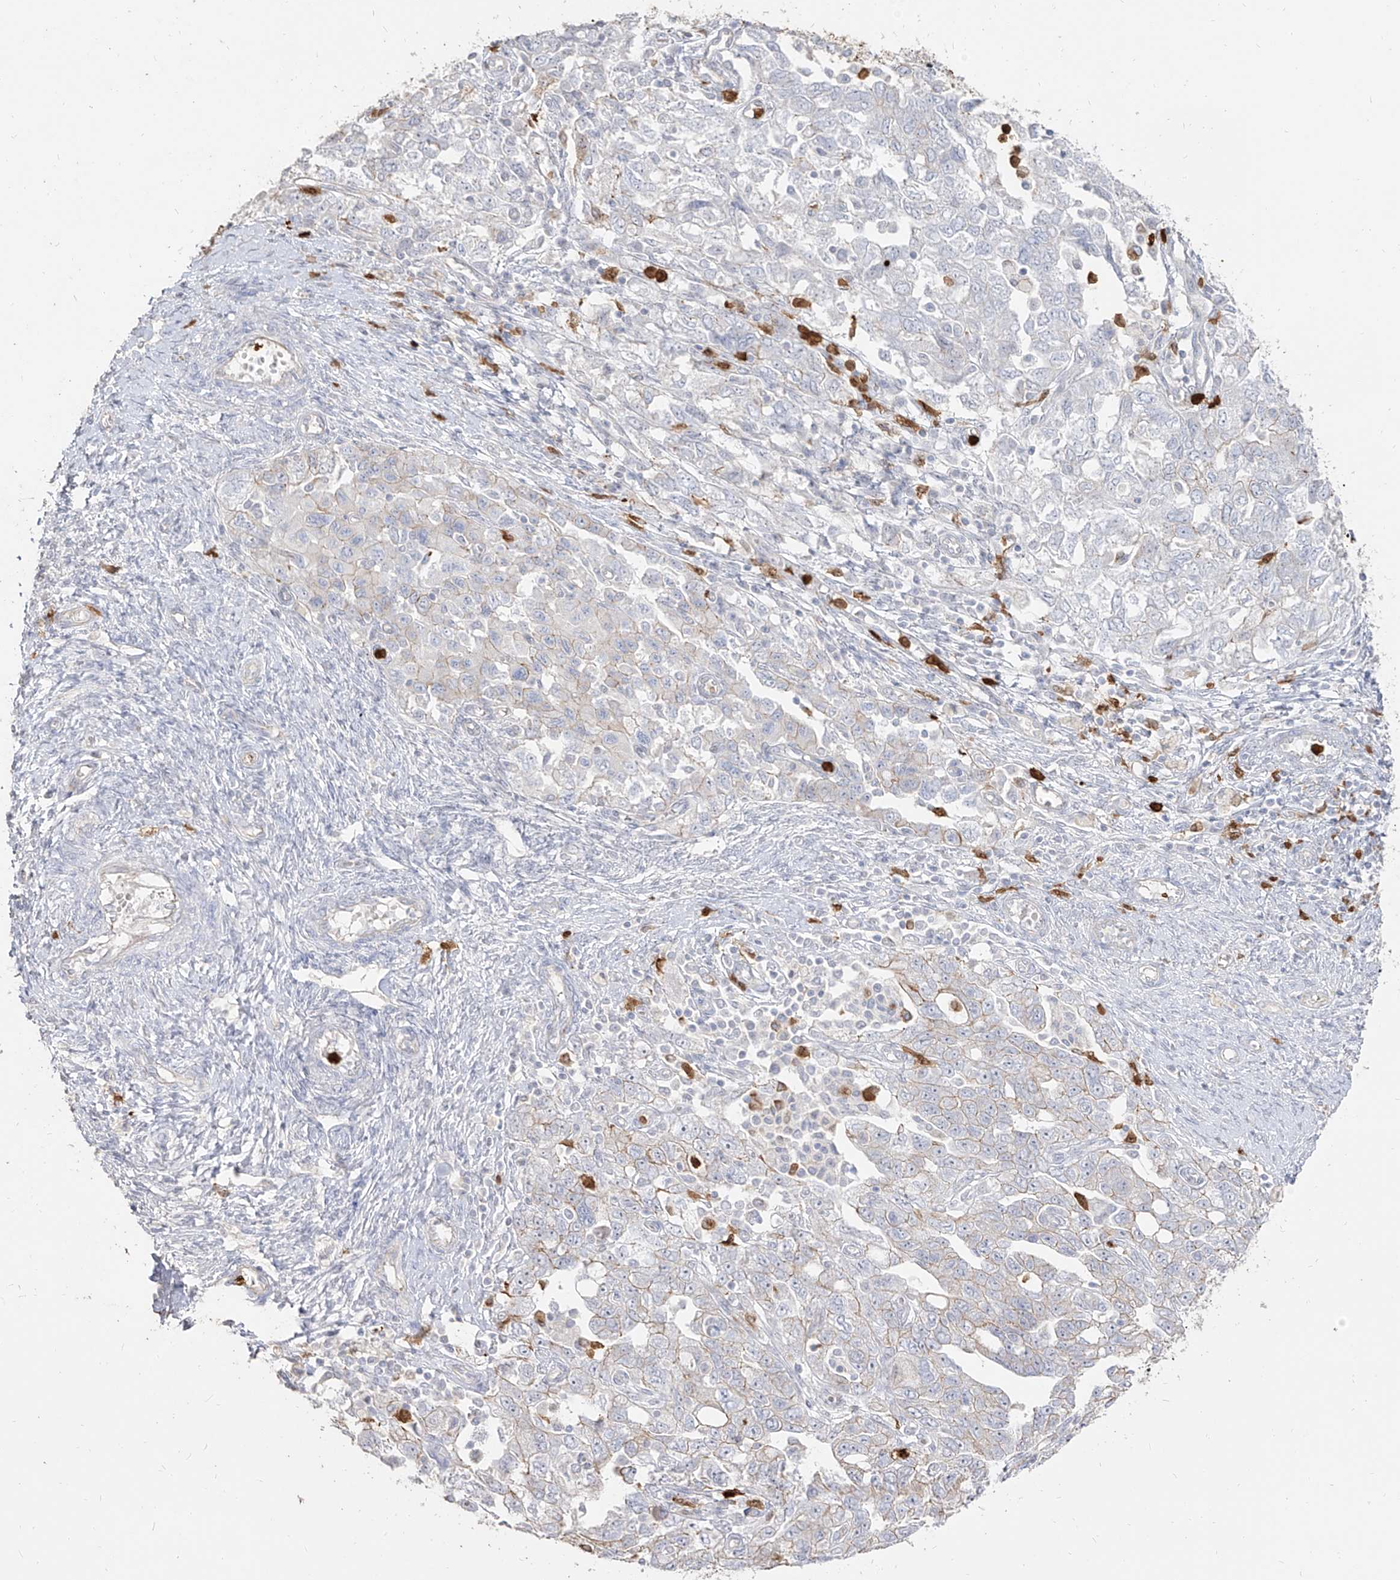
{"staining": {"intensity": "weak", "quantity": "<25%", "location": "cytoplasmic/membranous"}, "tissue": "ovarian cancer", "cell_type": "Tumor cells", "image_type": "cancer", "snomed": [{"axis": "morphology", "description": "Carcinoma, NOS"}, {"axis": "morphology", "description": "Cystadenocarcinoma, serous, NOS"}, {"axis": "topography", "description": "Ovary"}], "caption": "High power microscopy micrograph of an immunohistochemistry (IHC) image of carcinoma (ovarian), revealing no significant expression in tumor cells.", "gene": "ZNF227", "patient": {"sex": "female", "age": 69}}